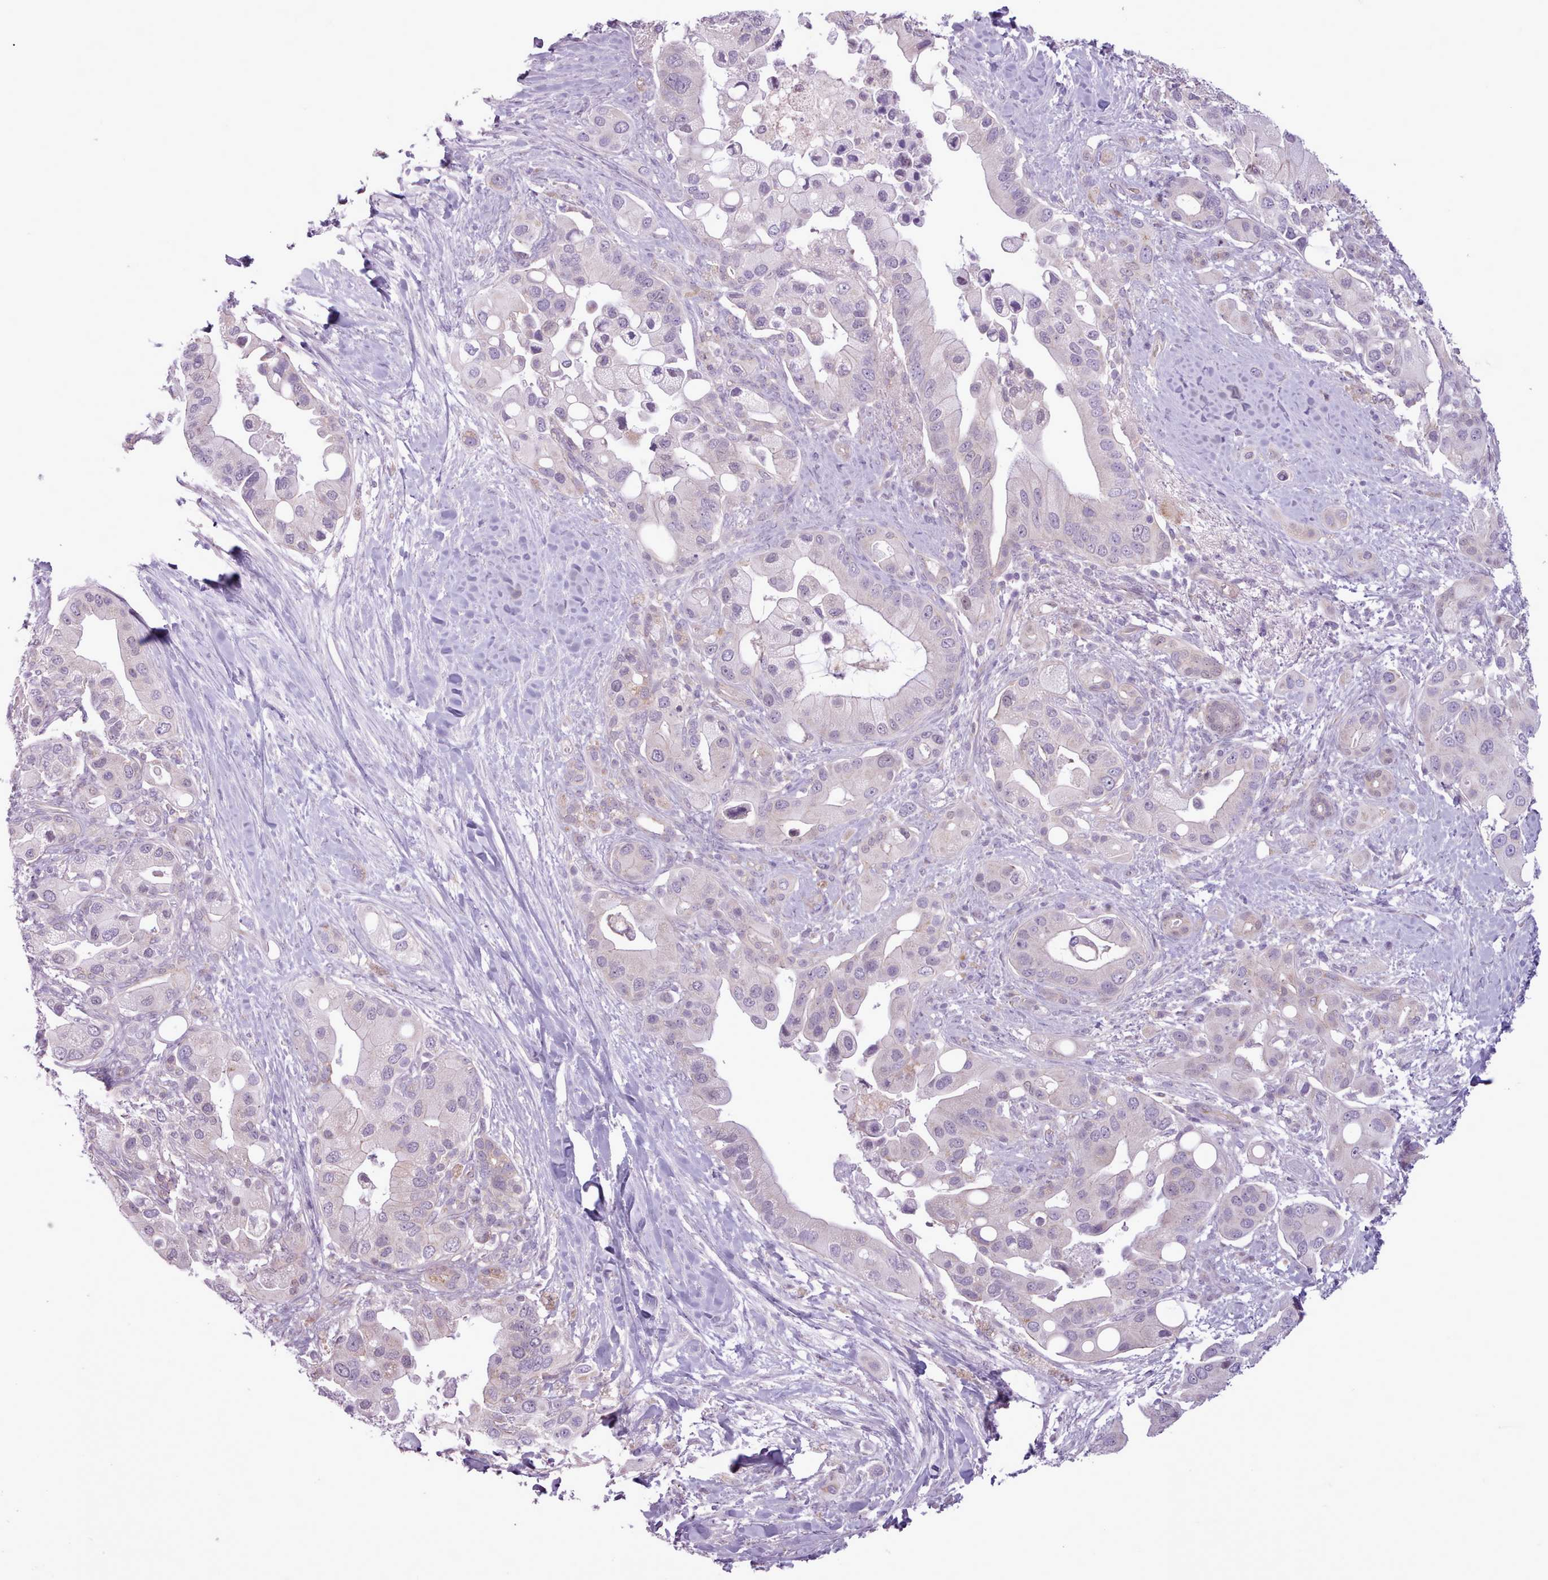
{"staining": {"intensity": "negative", "quantity": "none", "location": "none"}, "tissue": "pancreatic cancer", "cell_type": "Tumor cells", "image_type": "cancer", "snomed": [{"axis": "morphology", "description": "Adenocarcinoma, NOS"}, {"axis": "topography", "description": "Pancreas"}], "caption": "Immunohistochemical staining of adenocarcinoma (pancreatic) displays no significant expression in tumor cells.", "gene": "SLURP1", "patient": {"sex": "male", "age": 57}}